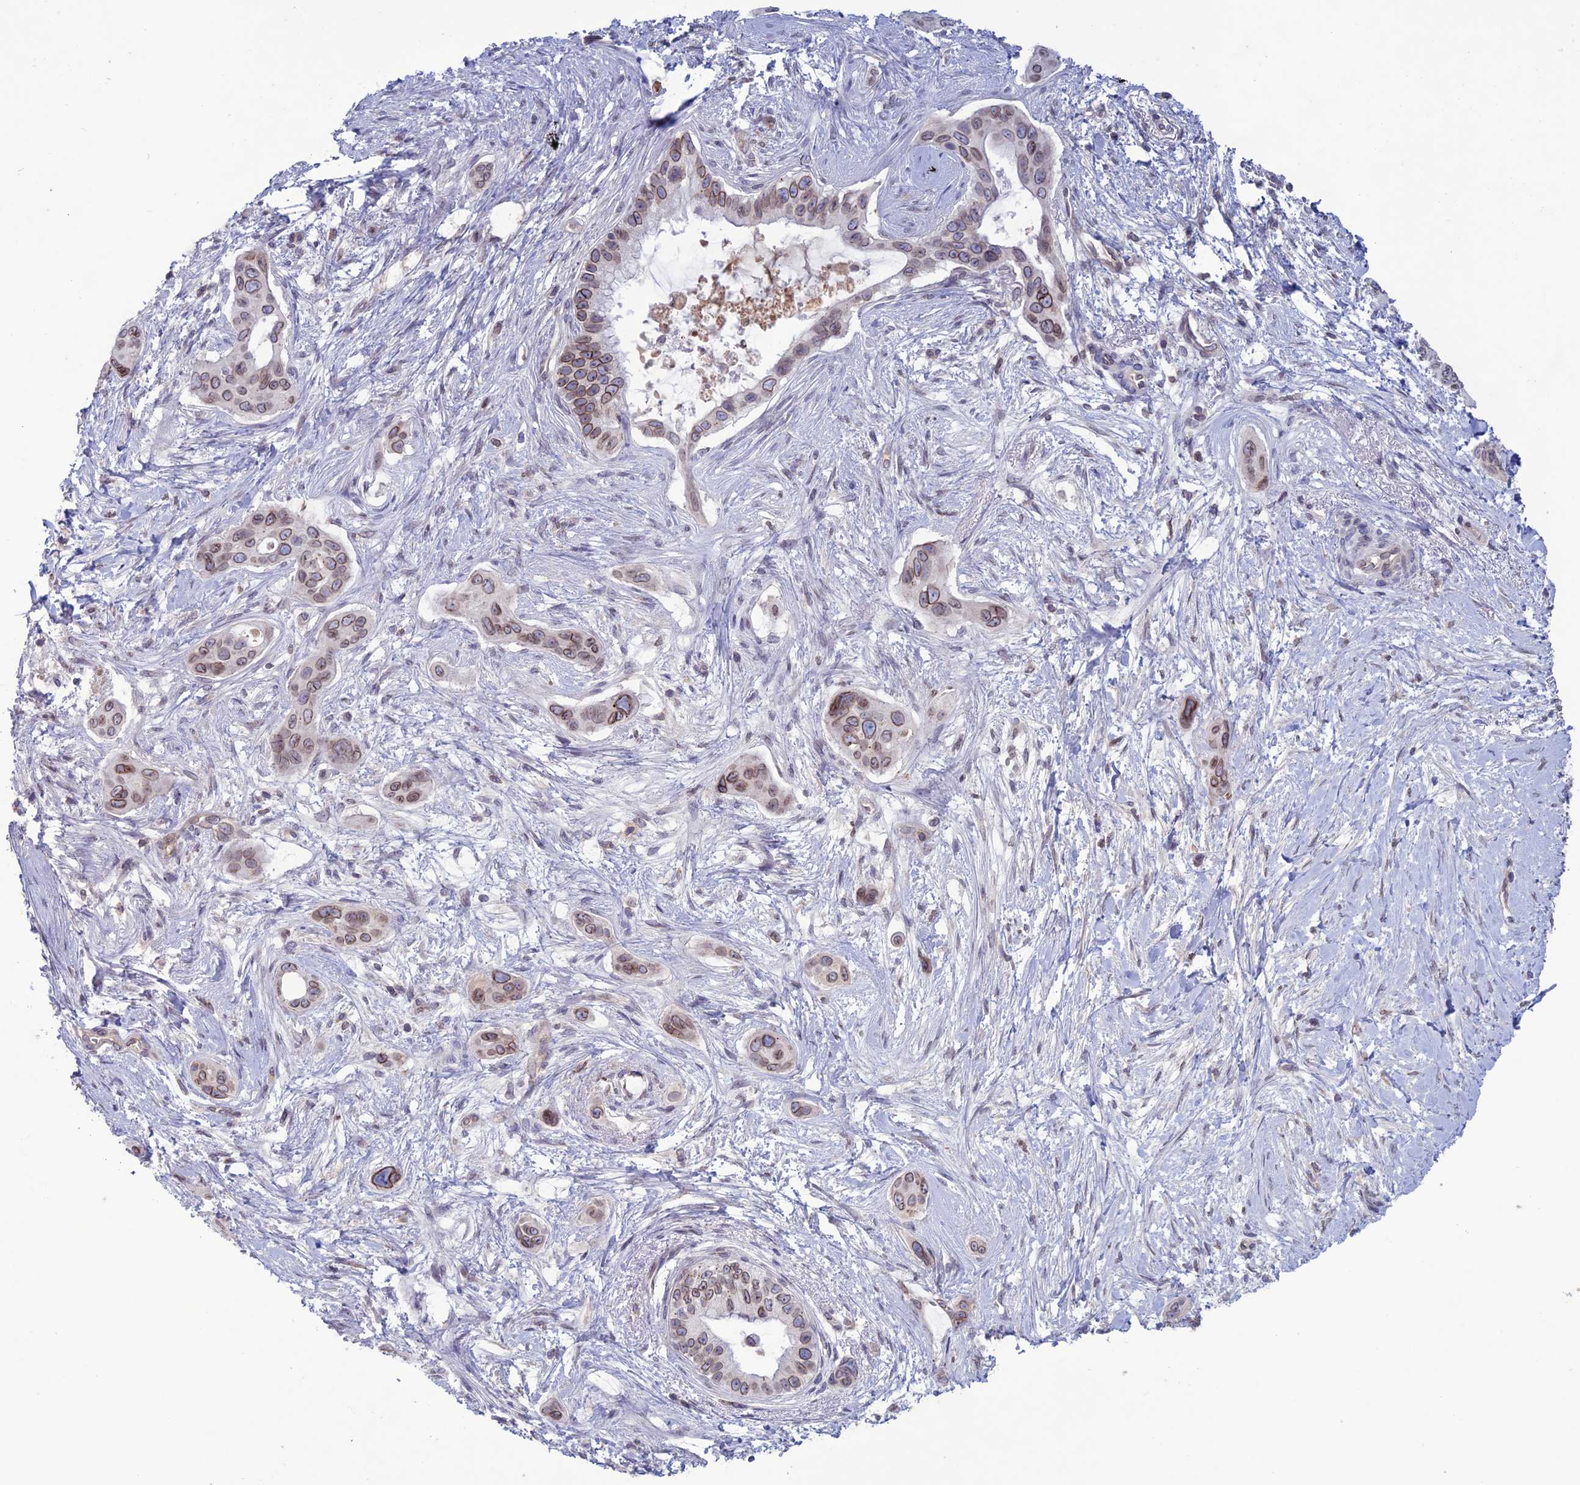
{"staining": {"intensity": "moderate", "quantity": ">75%", "location": "cytoplasmic/membranous,nuclear"}, "tissue": "pancreatic cancer", "cell_type": "Tumor cells", "image_type": "cancer", "snomed": [{"axis": "morphology", "description": "Adenocarcinoma, NOS"}, {"axis": "topography", "description": "Pancreas"}], "caption": "Tumor cells show medium levels of moderate cytoplasmic/membranous and nuclear staining in about >75% of cells in human pancreatic cancer (adenocarcinoma).", "gene": "WDR46", "patient": {"sex": "male", "age": 72}}